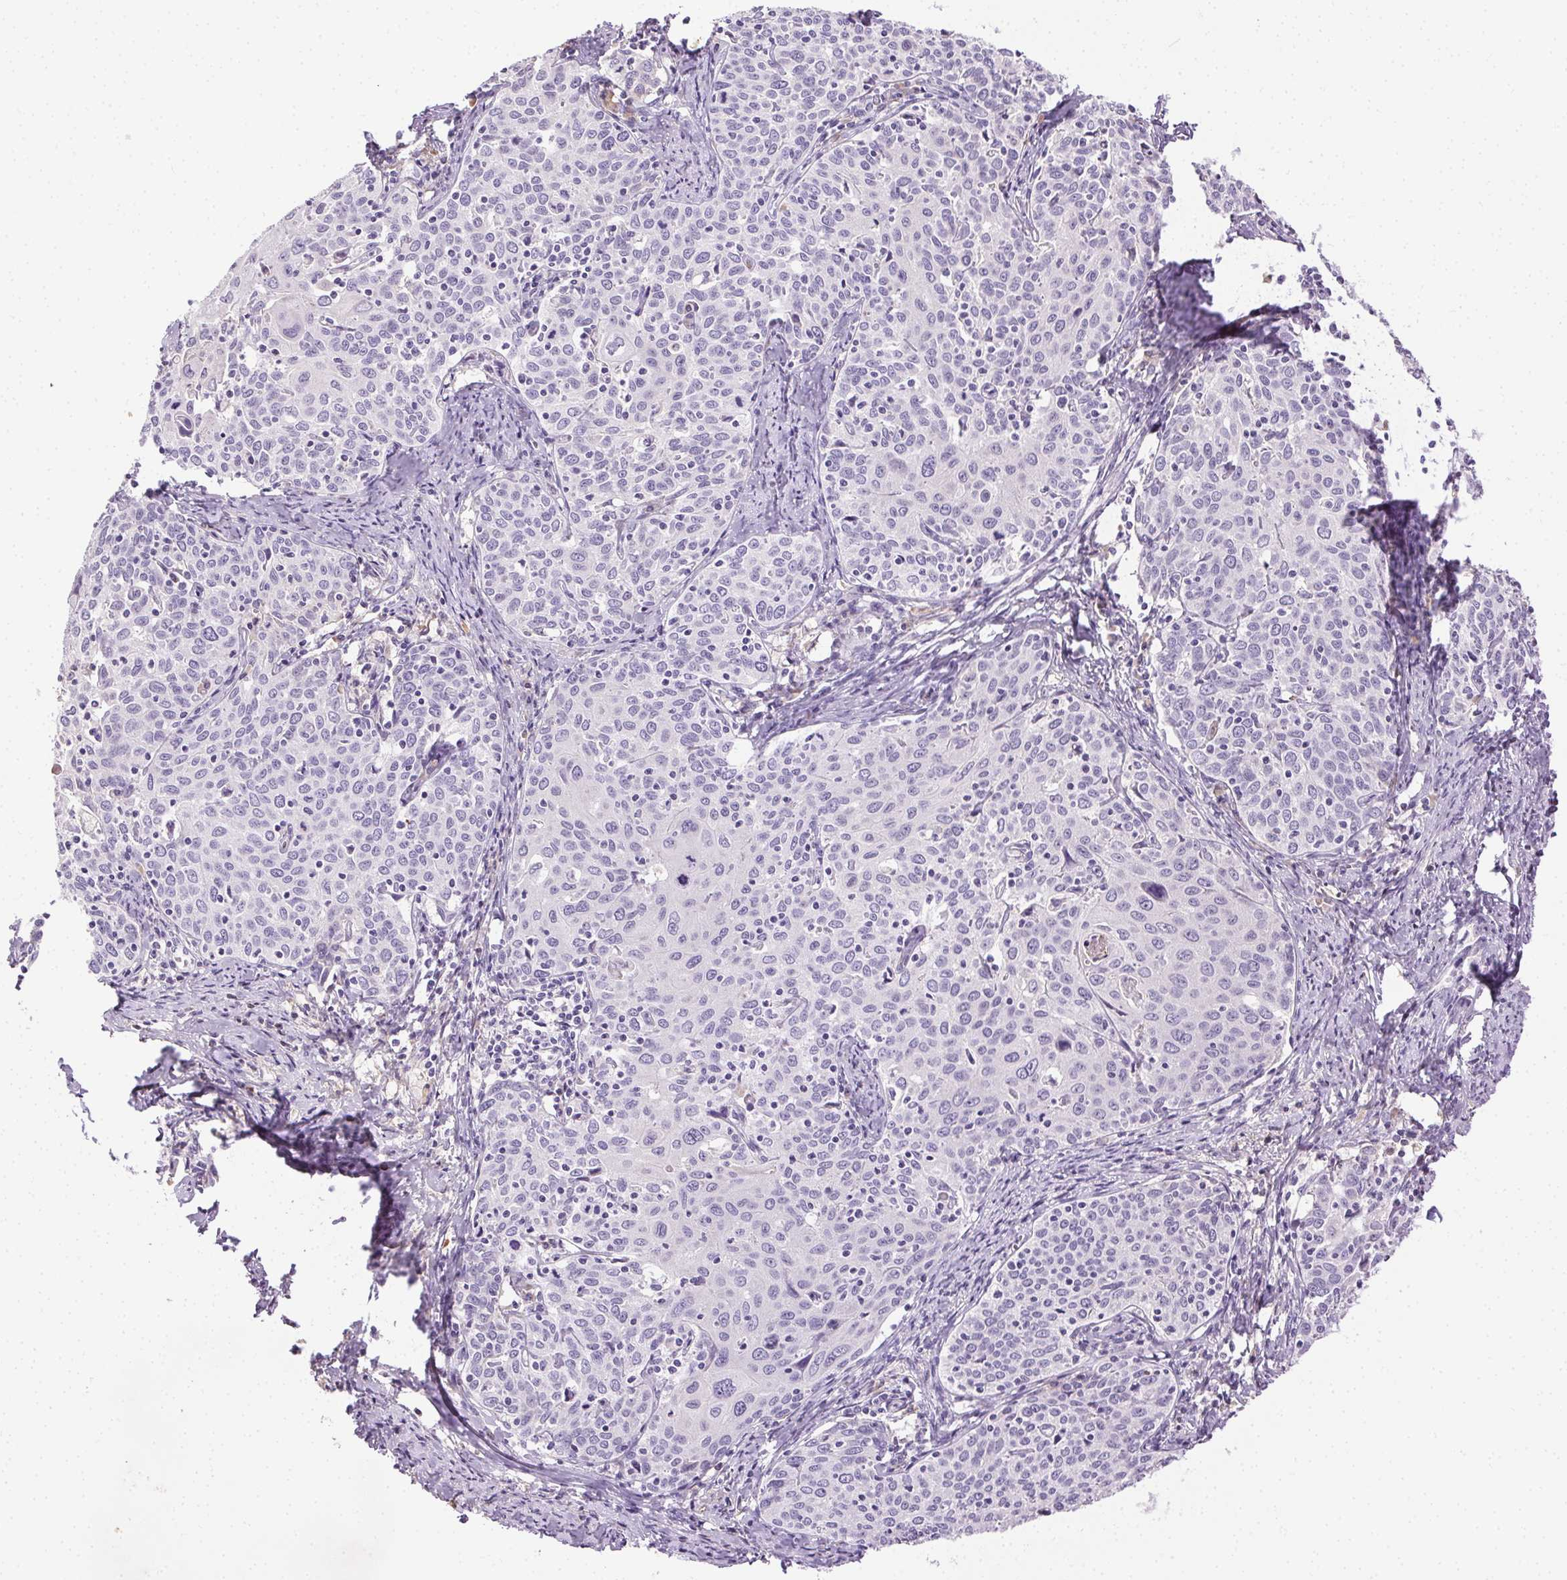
{"staining": {"intensity": "negative", "quantity": "none", "location": "none"}, "tissue": "cervical cancer", "cell_type": "Tumor cells", "image_type": "cancer", "snomed": [{"axis": "morphology", "description": "Squamous cell carcinoma, NOS"}, {"axis": "topography", "description": "Cervix"}], "caption": "Immunohistochemical staining of human cervical squamous cell carcinoma displays no significant positivity in tumor cells.", "gene": "BPIFB2", "patient": {"sex": "female", "age": 62}}